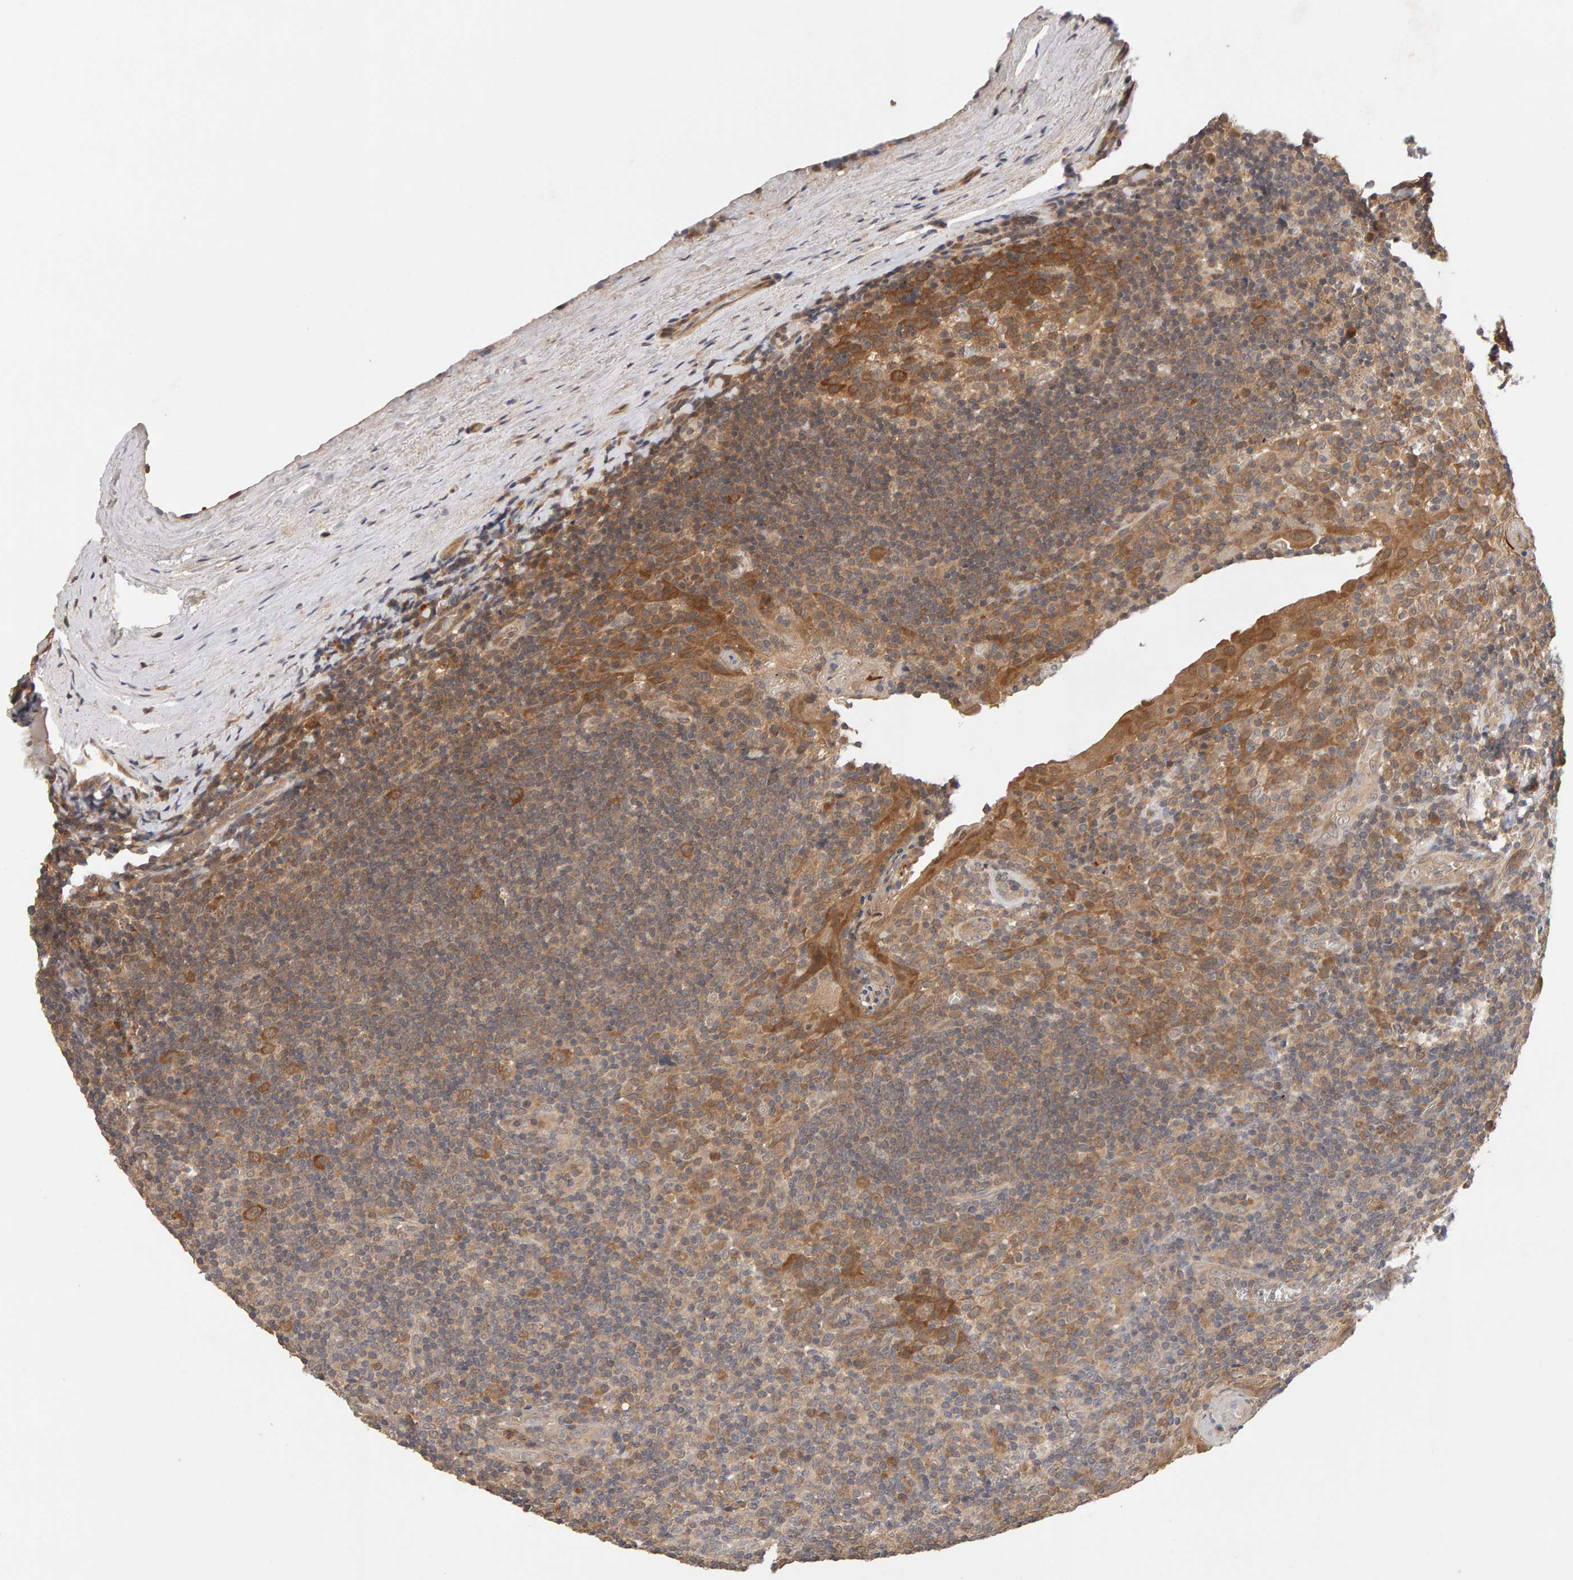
{"staining": {"intensity": "moderate", "quantity": ">75%", "location": "cytoplasmic/membranous"}, "tissue": "tonsil", "cell_type": "Germinal center cells", "image_type": "normal", "snomed": [{"axis": "morphology", "description": "Normal tissue, NOS"}, {"axis": "topography", "description": "Tonsil"}], "caption": "Protein staining by immunohistochemistry shows moderate cytoplasmic/membranous positivity in approximately >75% of germinal center cells in normal tonsil. The staining was performed using DAB (3,3'-diaminobenzidine), with brown indicating positive protein expression. Nuclei are stained blue with hematoxylin.", "gene": "DNAJC7", "patient": {"sex": "male", "age": 37}}